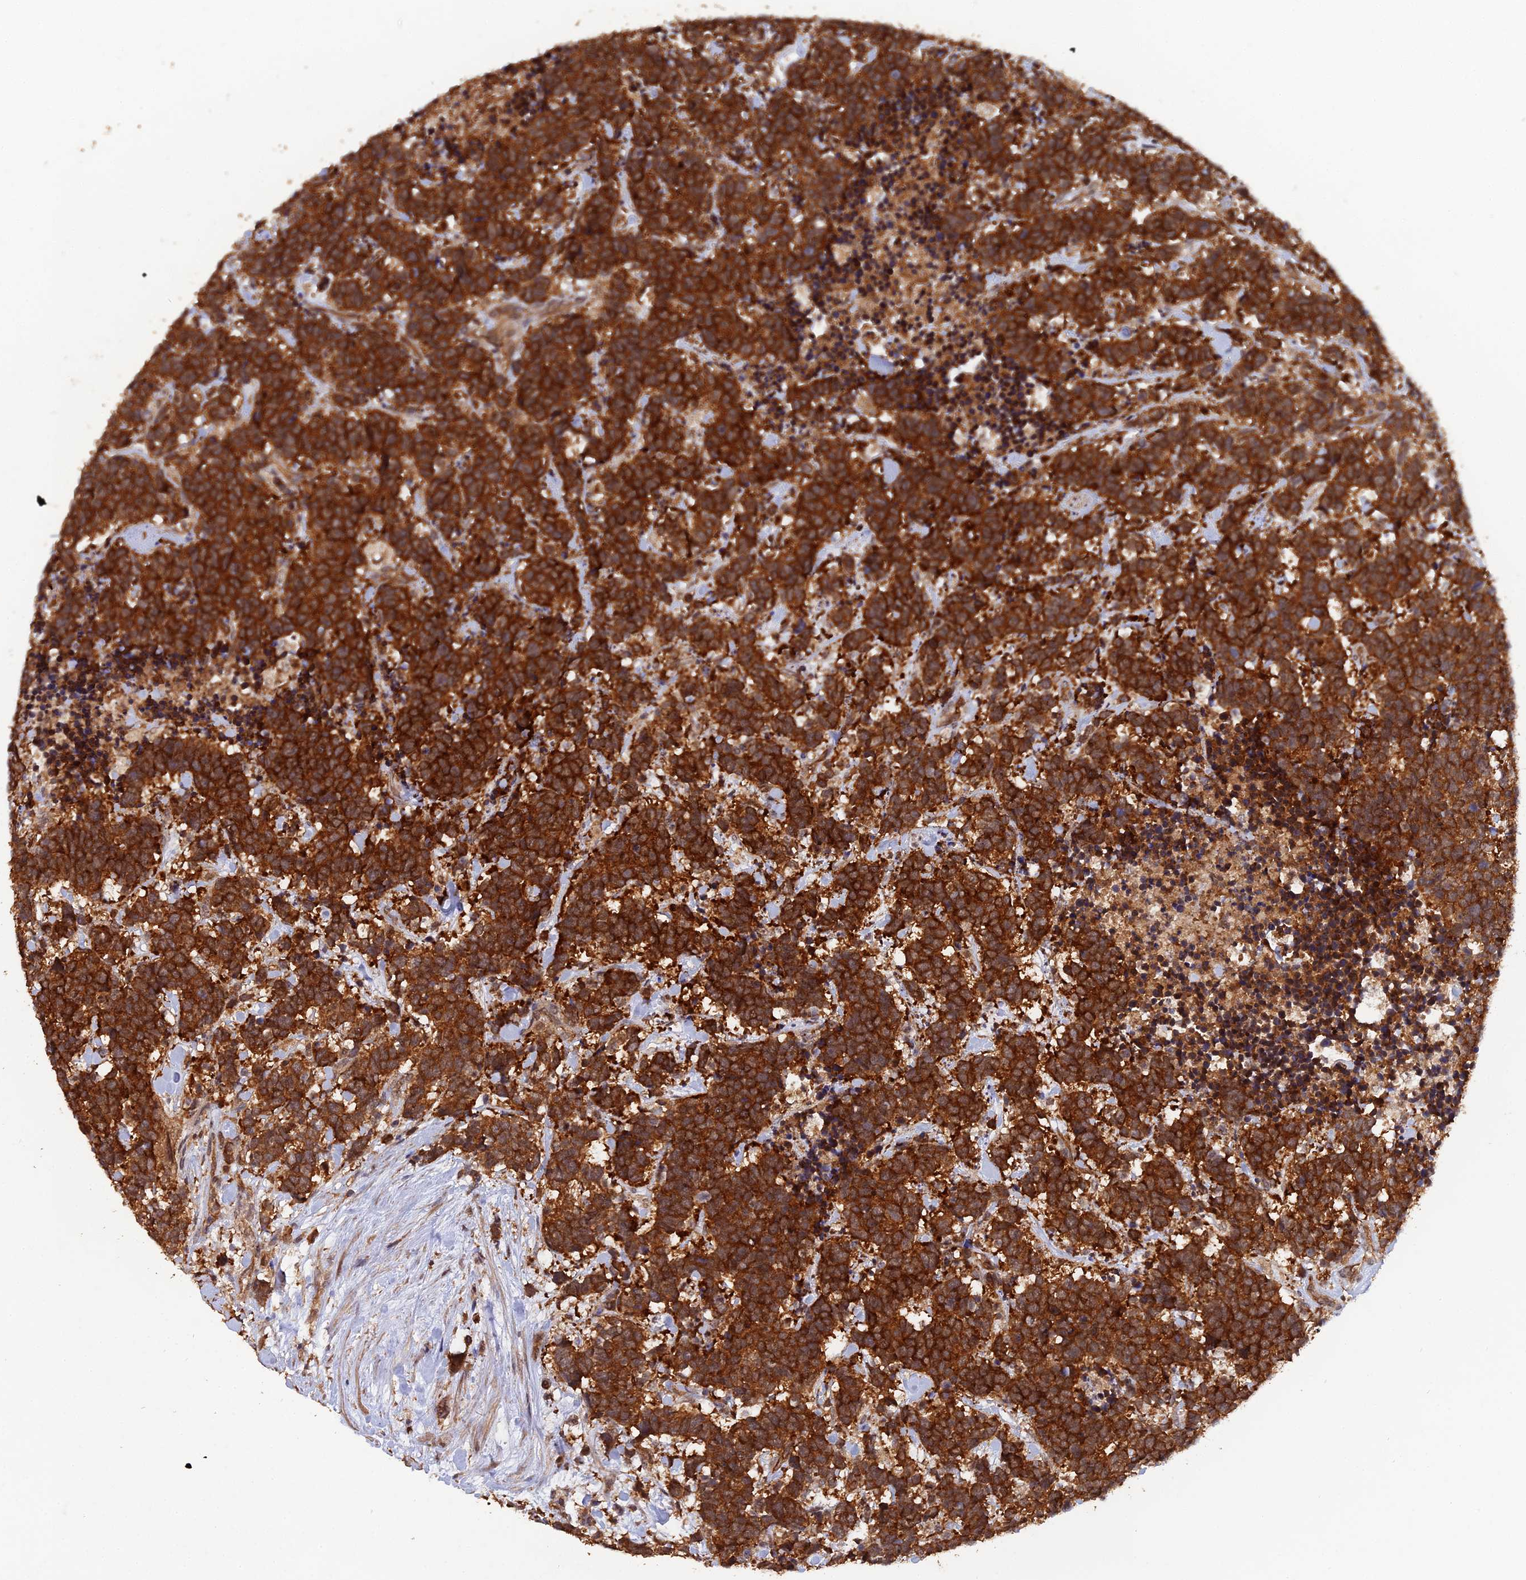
{"staining": {"intensity": "strong", "quantity": ">75%", "location": "cytoplasmic/membranous"}, "tissue": "carcinoid", "cell_type": "Tumor cells", "image_type": "cancer", "snomed": [{"axis": "morphology", "description": "Carcinoma, NOS"}, {"axis": "morphology", "description": "Carcinoid, malignant, NOS"}, {"axis": "topography", "description": "Prostate"}], "caption": "An image showing strong cytoplasmic/membranous positivity in about >75% of tumor cells in carcinoid, as visualized by brown immunohistochemical staining.", "gene": "RALGAPA2", "patient": {"sex": "male", "age": 57}}